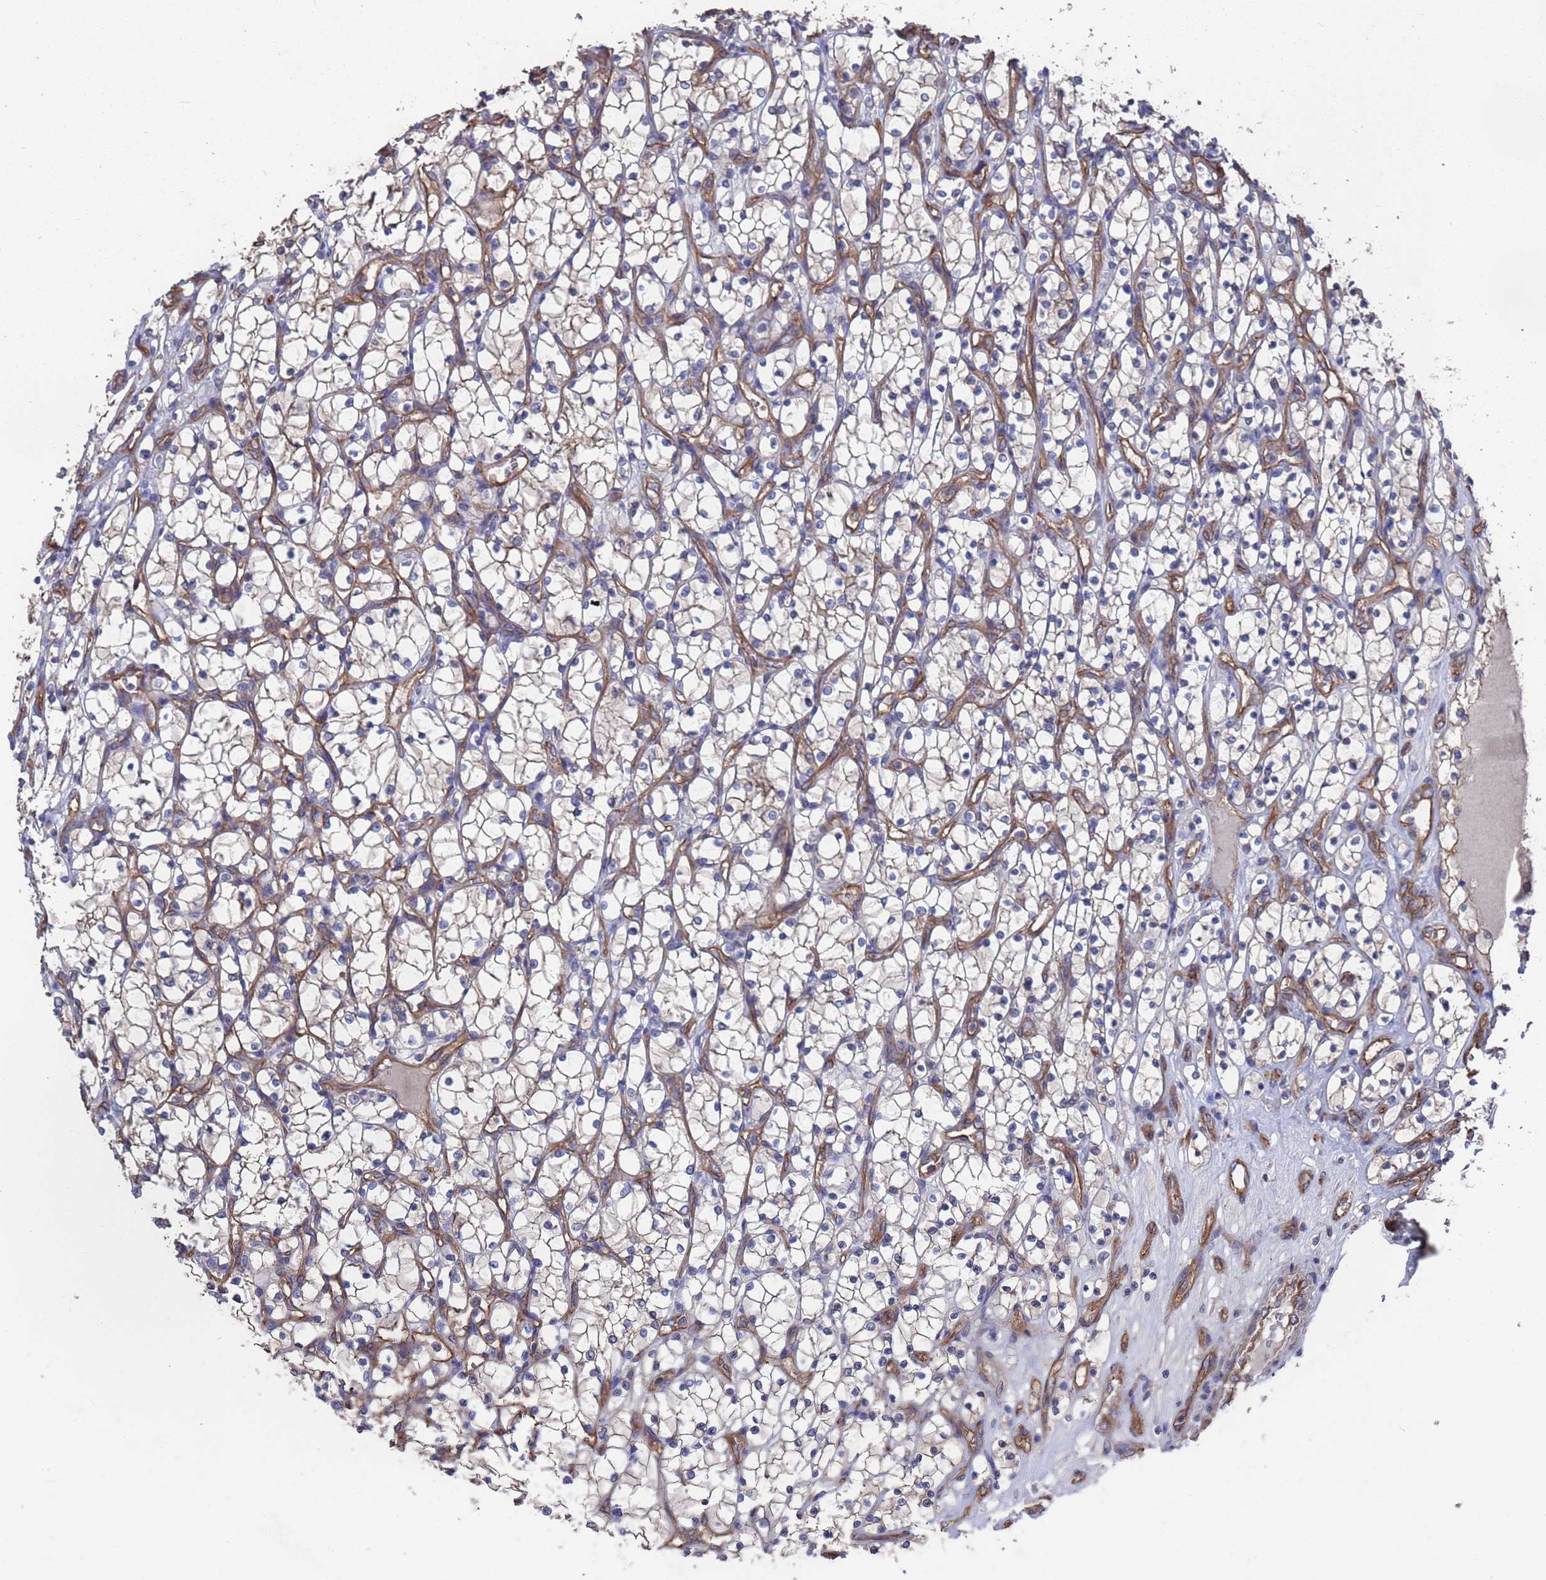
{"staining": {"intensity": "weak", "quantity": "25%-75%", "location": "cytoplasmic/membranous"}, "tissue": "renal cancer", "cell_type": "Tumor cells", "image_type": "cancer", "snomed": [{"axis": "morphology", "description": "Adenocarcinoma, NOS"}, {"axis": "topography", "description": "Kidney"}], "caption": "Immunohistochemistry of human adenocarcinoma (renal) shows low levels of weak cytoplasmic/membranous positivity in approximately 25%-75% of tumor cells. (brown staining indicates protein expression, while blue staining denotes nuclei).", "gene": "NDUFAF6", "patient": {"sex": "female", "age": 69}}